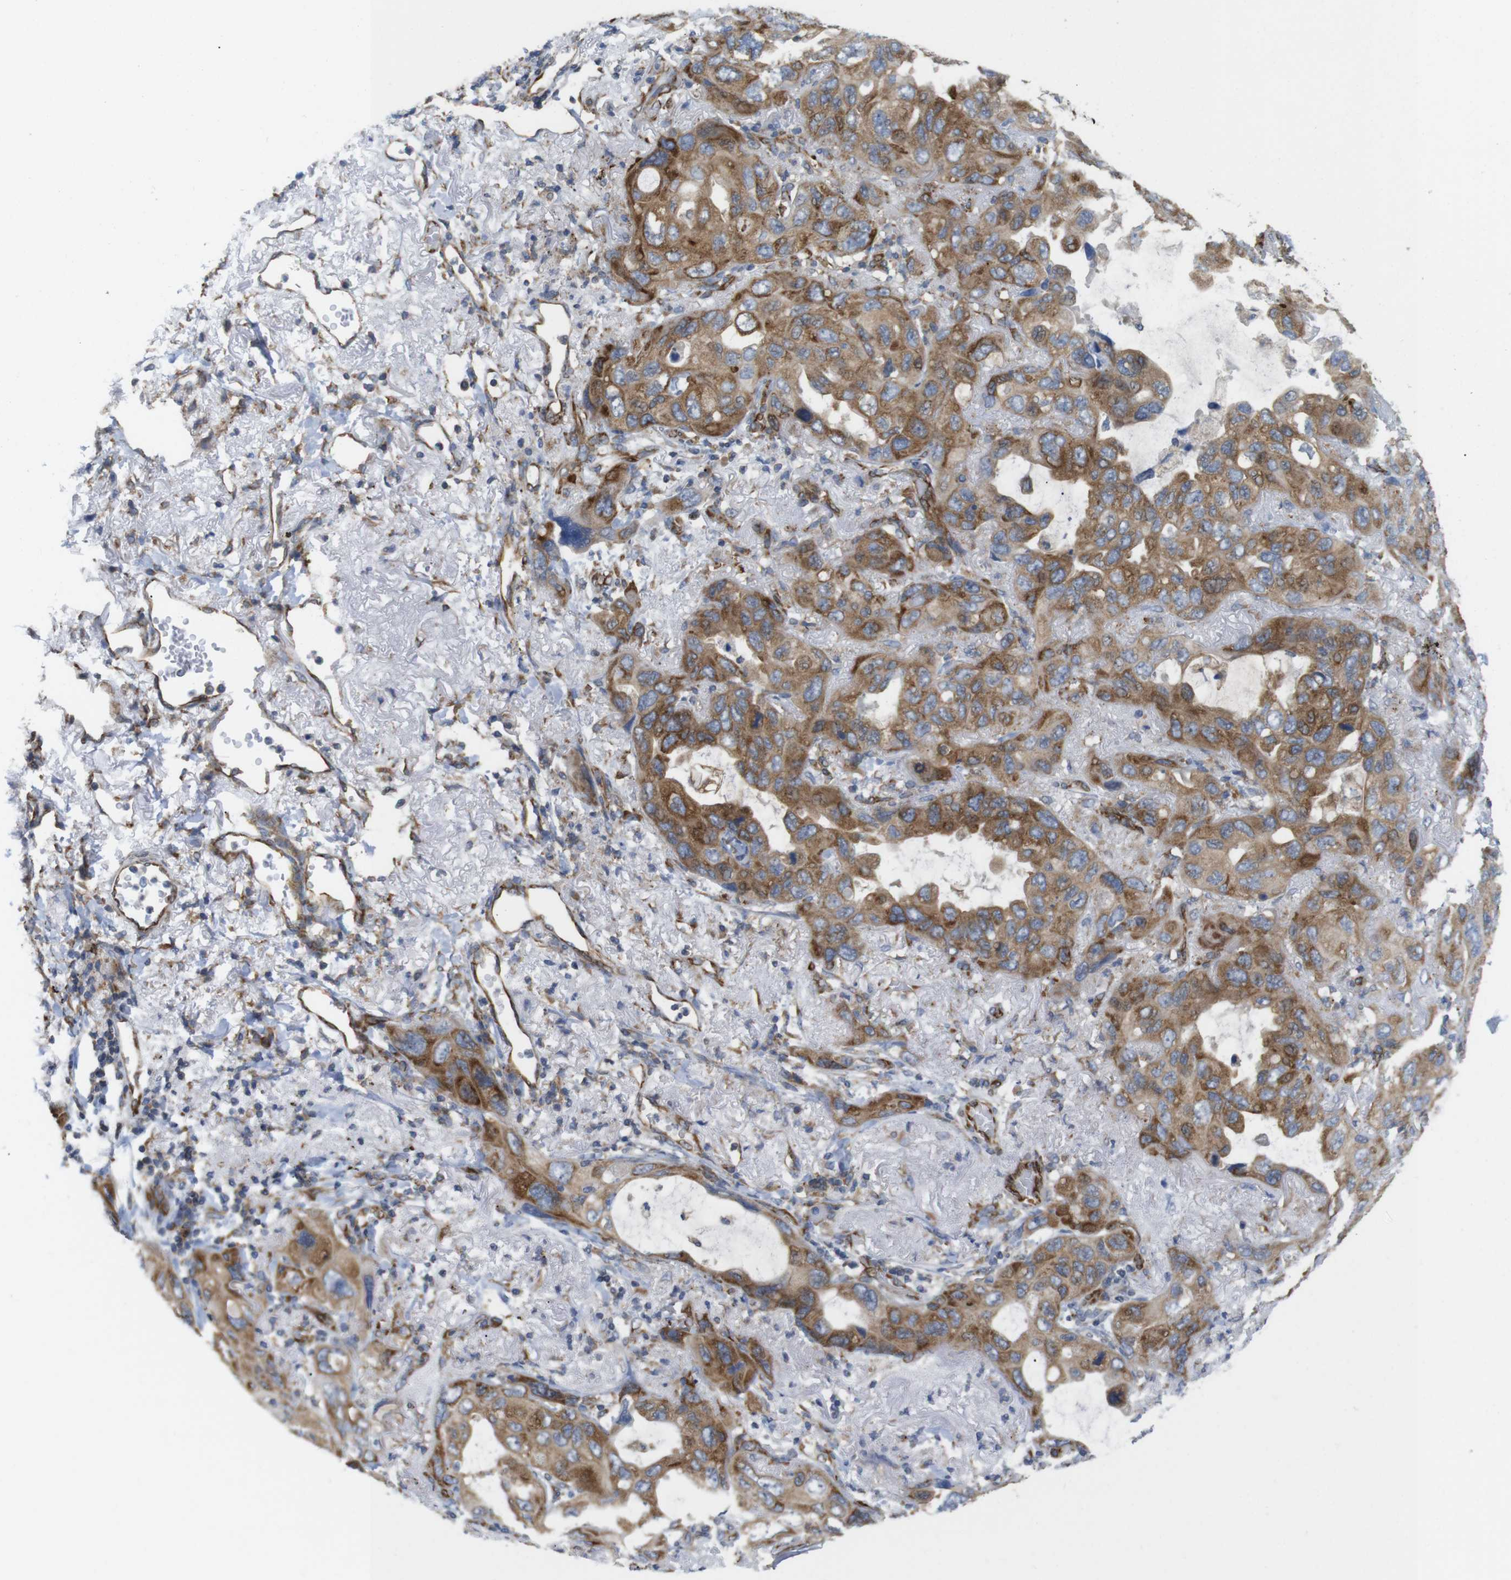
{"staining": {"intensity": "moderate", "quantity": ">75%", "location": "cytoplasmic/membranous"}, "tissue": "lung cancer", "cell_type": "Tumor cells", "image_type": "cancer", "snomed": [{"axis": "morphology", "description": "Squamous cell carcinoma, NOS"}, {"axis": "topography", "description": "Lung"}], "caption": "An image of human lung cancer (squamous cell carcinoma) stained for a protein demonstrates moderate cytoplasmic/membranous brown staining in tumor cells.", "gene": "PCNX2", "patient": {"sex": "female", "age": 73}}